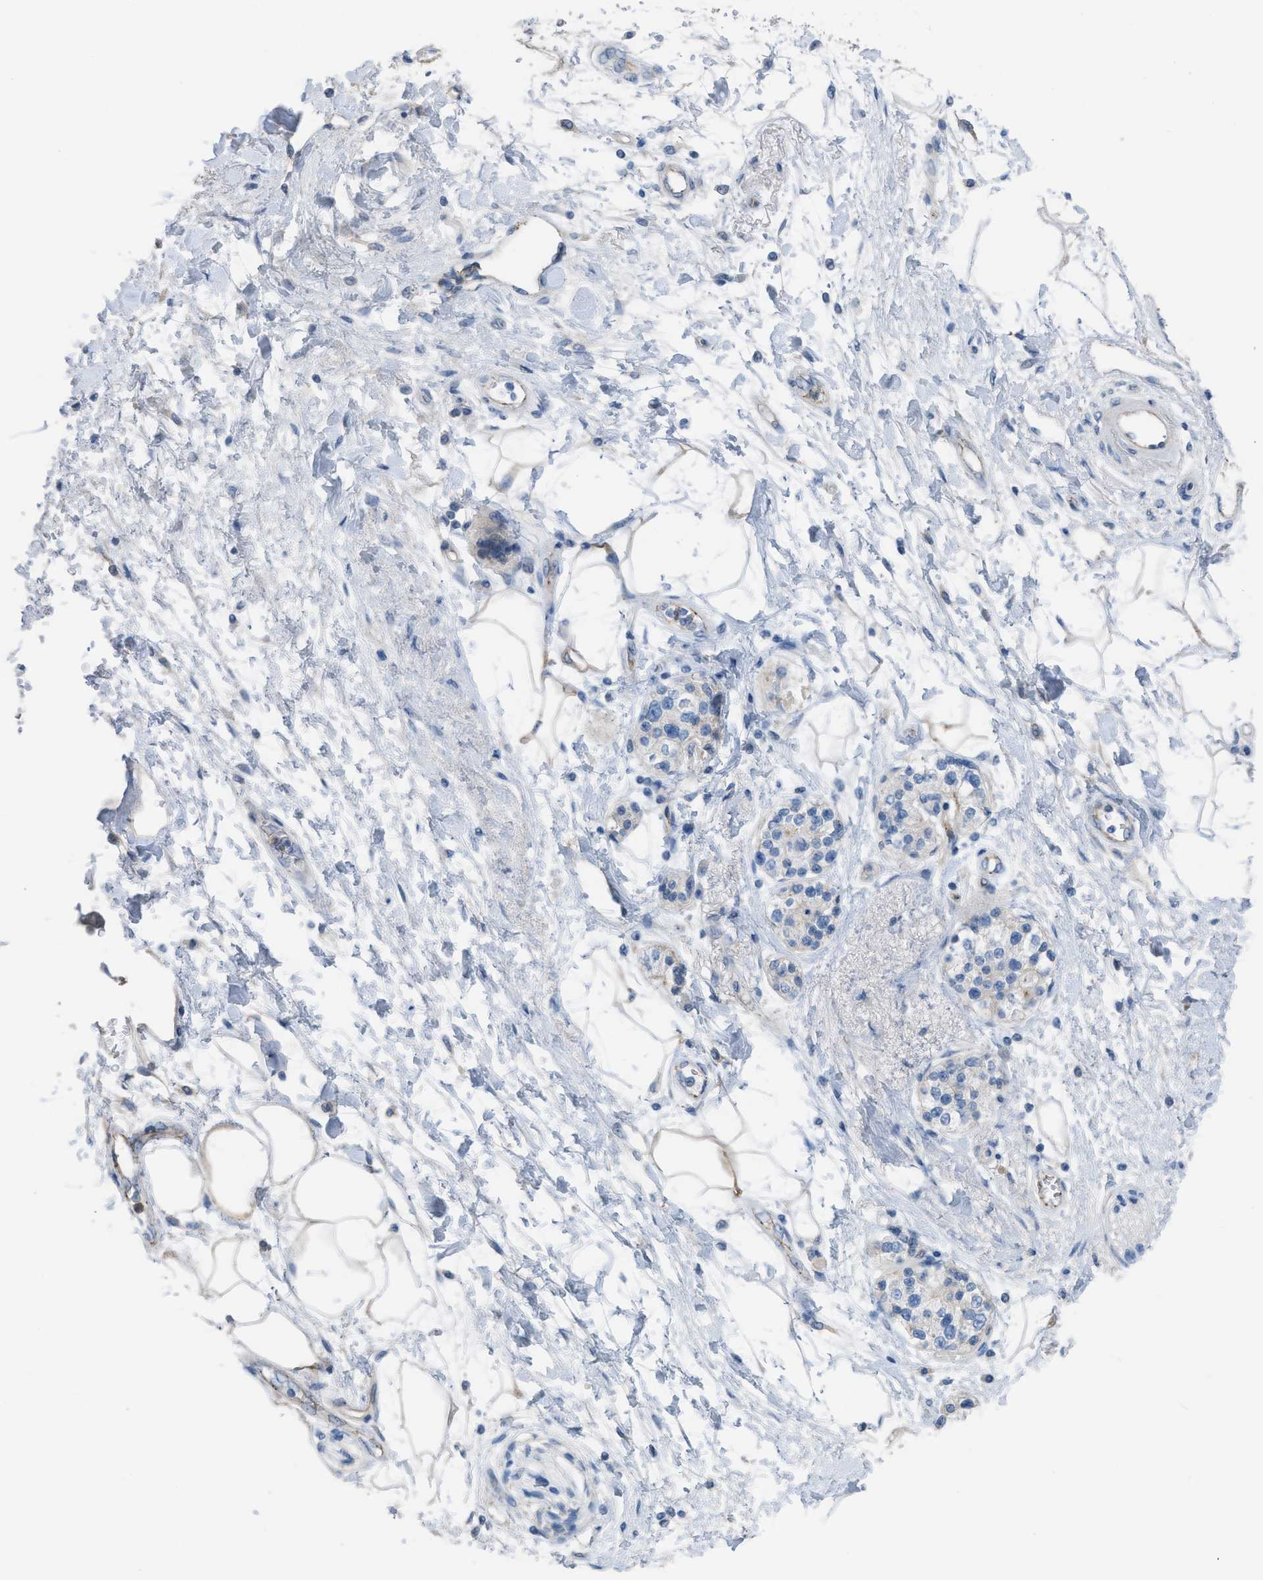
{"staining": {"intensity": "strong", "quantity": "<25%", "location": "cytoplasmic/membranous"}, "tissue": "adipose tissue", "cell_type": "Adipocytes", "image_type": "normal", "snomed": [{"axis": "morphology", "description": "Normal tissue, NOS"}, {"axis": "morphology", "description": "Adenocarcinoma, NOS"}, {"axis": "topography", "description": "Duodenum"}, {"axis": "topography", "description": "Peripheral nerve tissue"}], "caption": "Immunohistochemistry photomicrograph of unremarkable adipose tissue: adipose tissue stained using immunohistochemistry shows medium levels of strong protein expression localized specifically in the cytoplasmic/membranous of adipocytes, appearing as a cytoplasmic/membranous brown color.", "gene": "CRB3", "patient": {"sex": "female", "age": 60}}